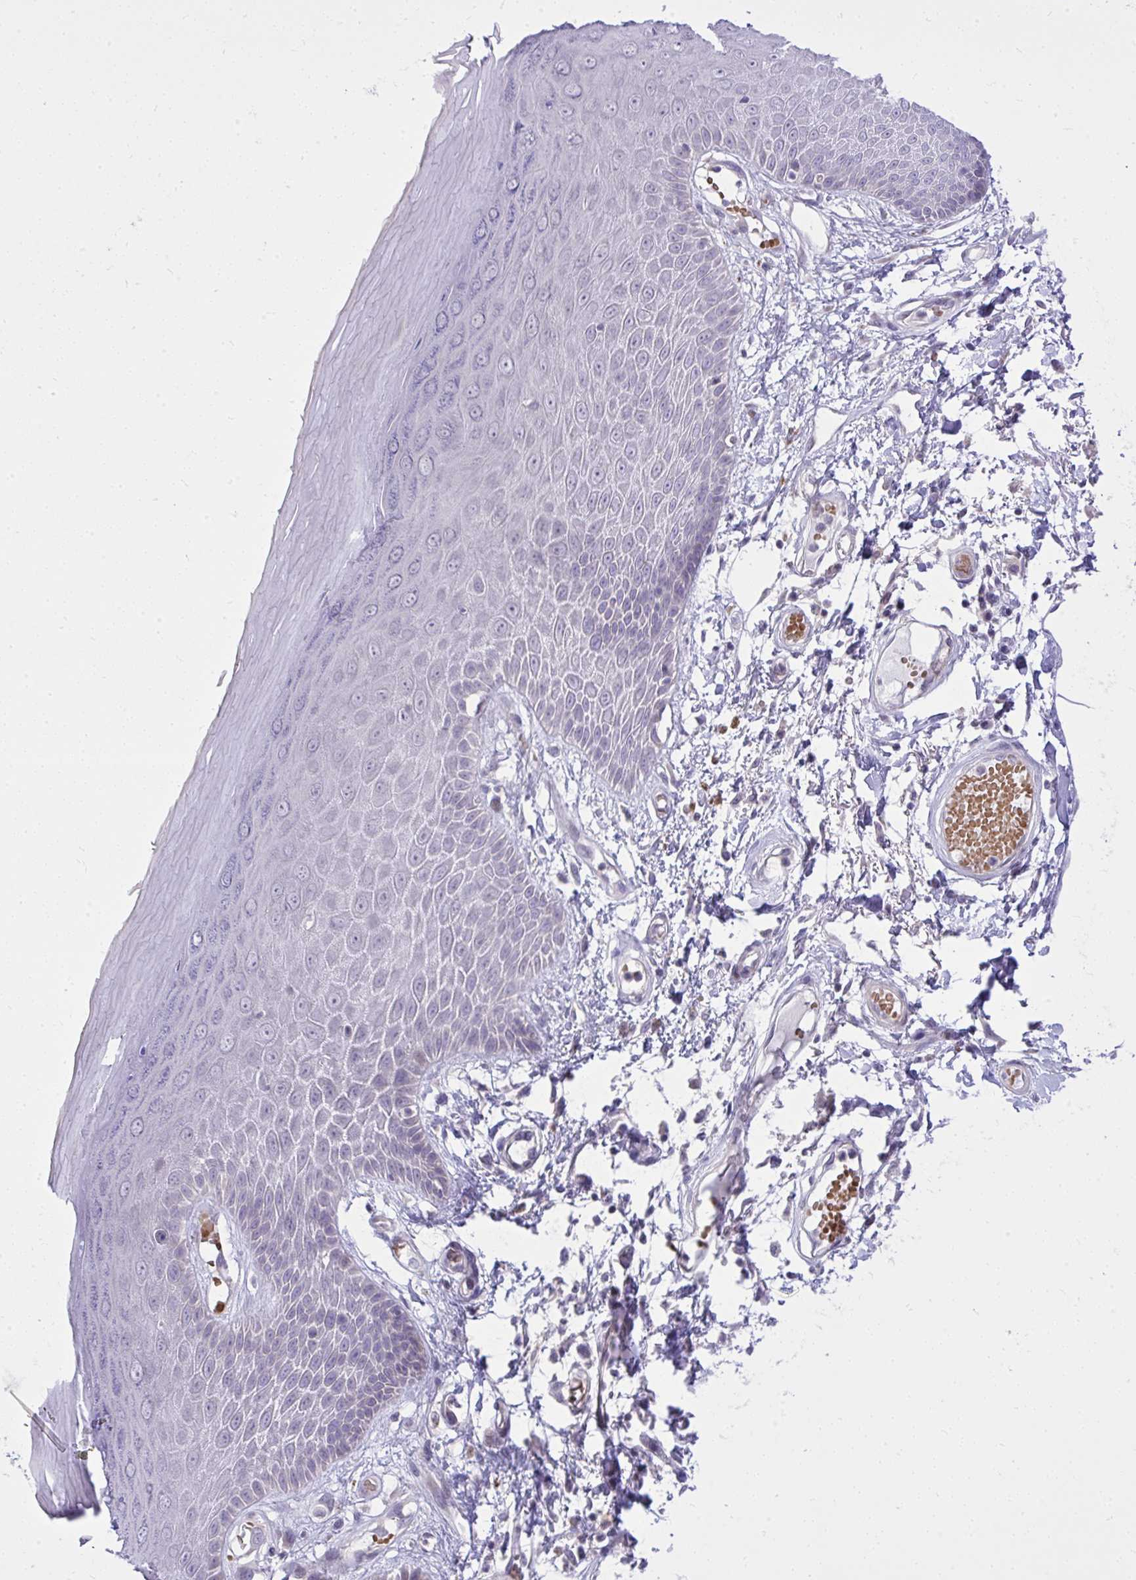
{"staining": {"intensity": "negative", "quantity": "none", "location": "none"}, "tissue": "skin", "cell_type": "Epidermal cells", "image_type": "normal", "snomed": [{"axis": "morphology", "description": "Normal tissue, NOS"}, {"axis": "topography", "description": "Anal"}, {"axis": "topography", "description": "Peripheral nerve tissue"}], "caption": "Image shows no protein staining in epidermal cells of normal skin. Nuclei are stained in blue.", "gene": "DPY19L1", "patient": {"sex": "male", "age": 78}}